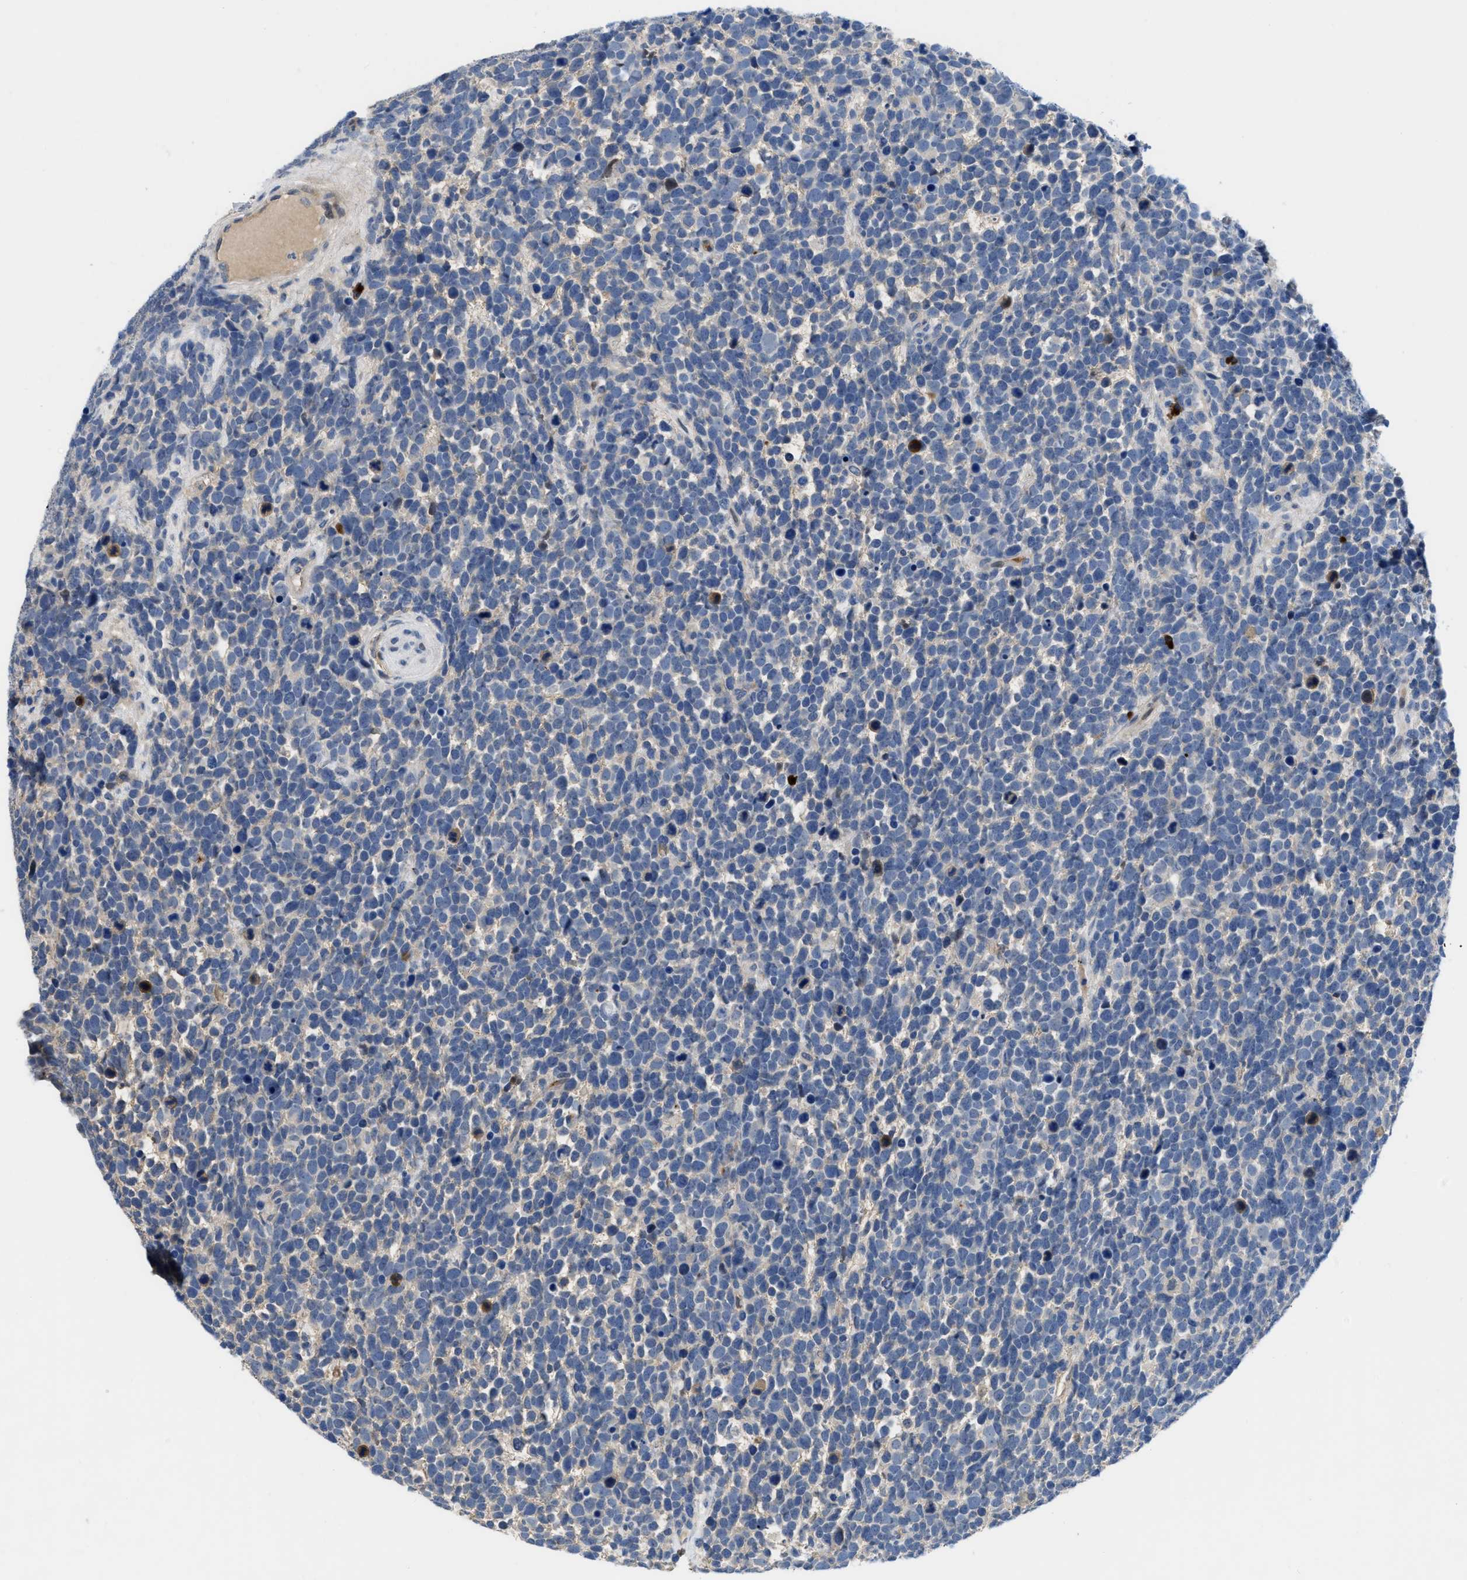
{"staining": {"intensity": "negative", "quantity": "none", "location": "none"}, "tissue": "urothelial cancer", "cell_type": "Tumor cells", "image_type": "cancer", "snomed": [{"axis": "morphology", "description": "Urothelial carcinoma, High grade"}, {"axis": "topography", "description": "Urinary bladder"}], "caption": "Micrograph shows no significant protein staining in tumor cells of high-grade urothelial carcinoma. Nuclei are stained in blue.", "gene": "OR9K2", "patient": {"sex": "female", "age": 82}}